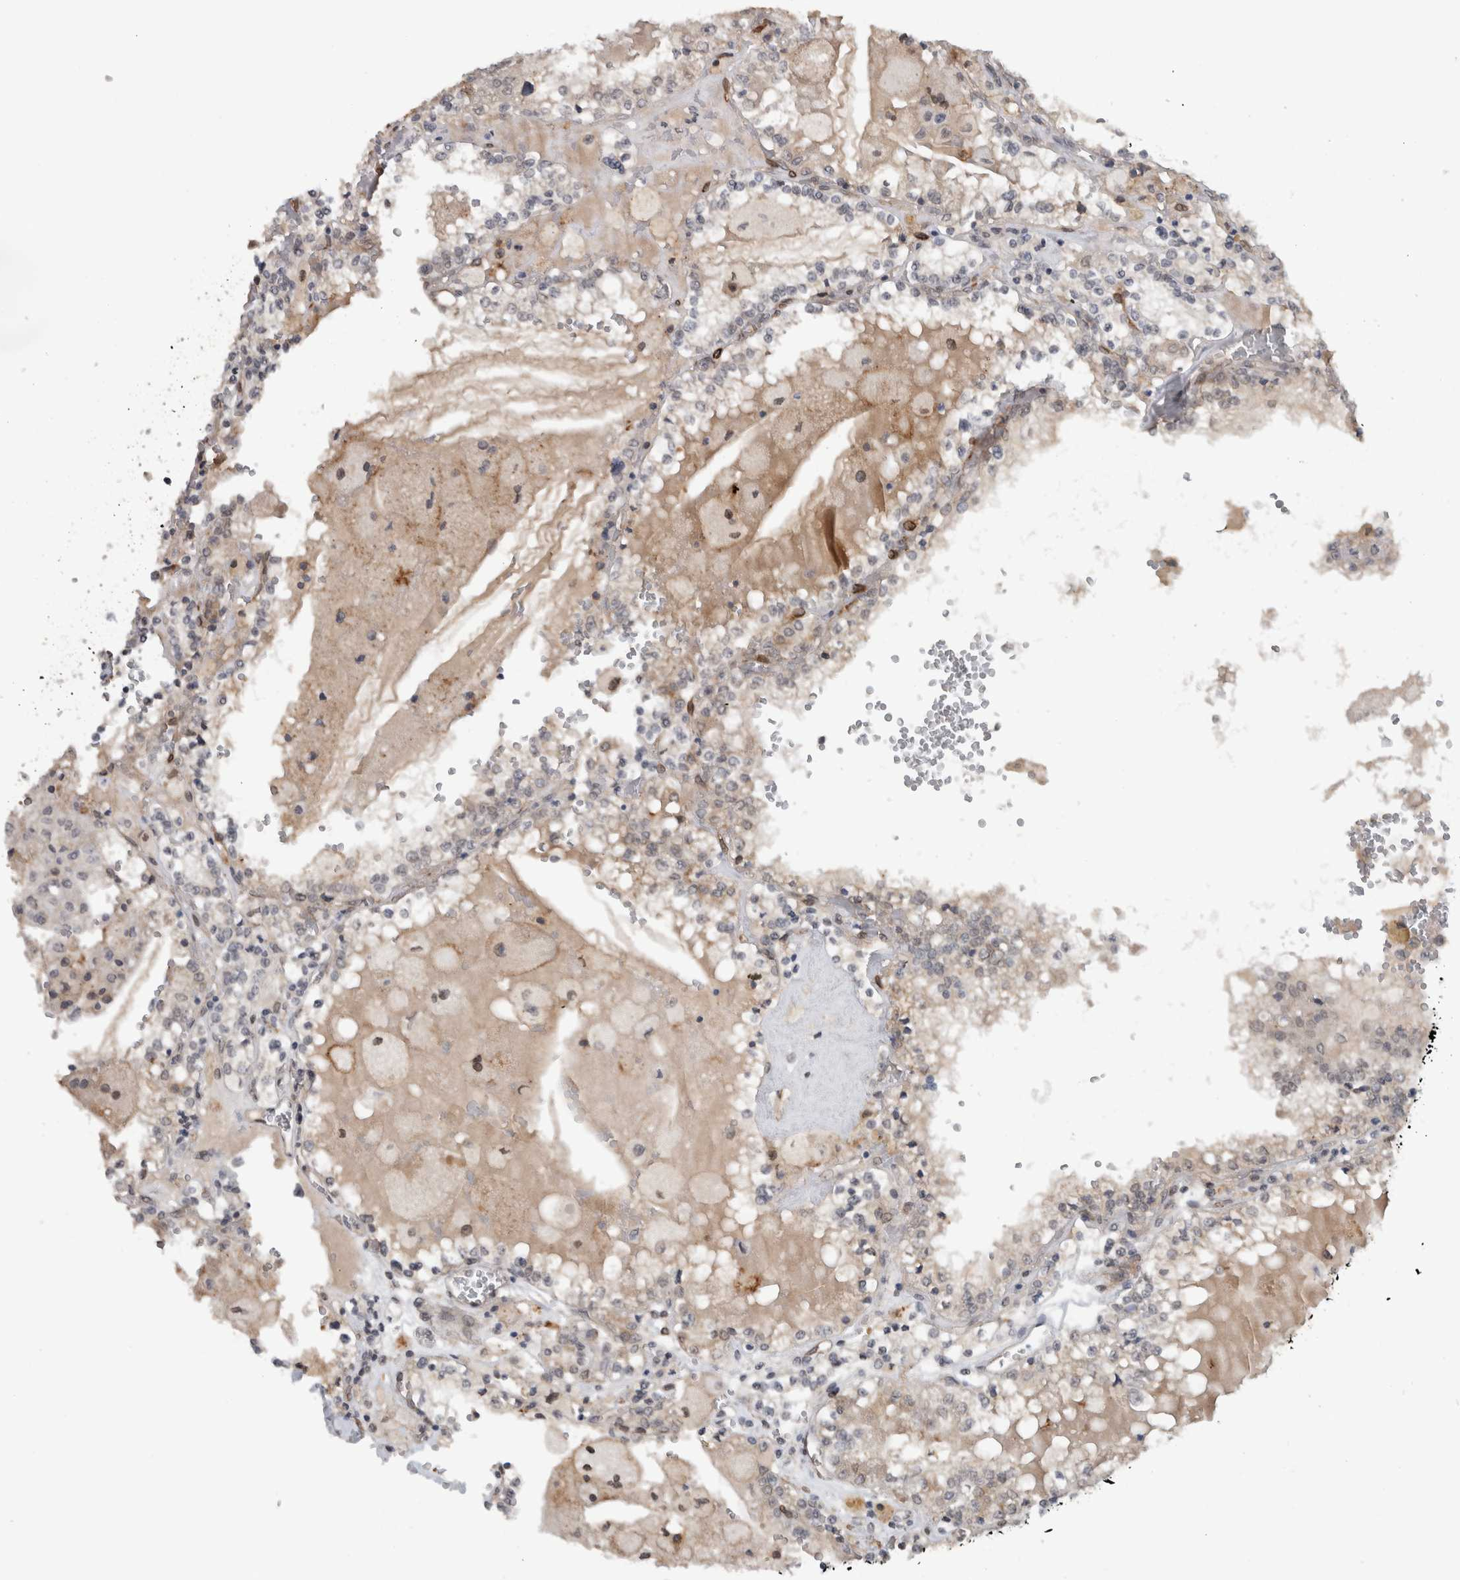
{"staining": {"intensity": "weak", "quantity": "<25%", "location": "cytoplasmic/membranous"}, "tissue": "renal cancer", "cell_type": "Tumor cells", "image_type": "cancer", "snomed": [{"axis": "morphology", "description": "Adenocarcinoma, NOS"}, {"axis": "topography", "description": "Kidney"}], "caption": "An image of renal cancer (adenocarcinoma) stained for a protein shows no brown staining in tumor cells. The staining is performed using DAB brown chromogen with nuclei counter-stained in using hematoxylin.", "gene": "PRXL2A", "patient": {"sex": "female", "age": 56}}